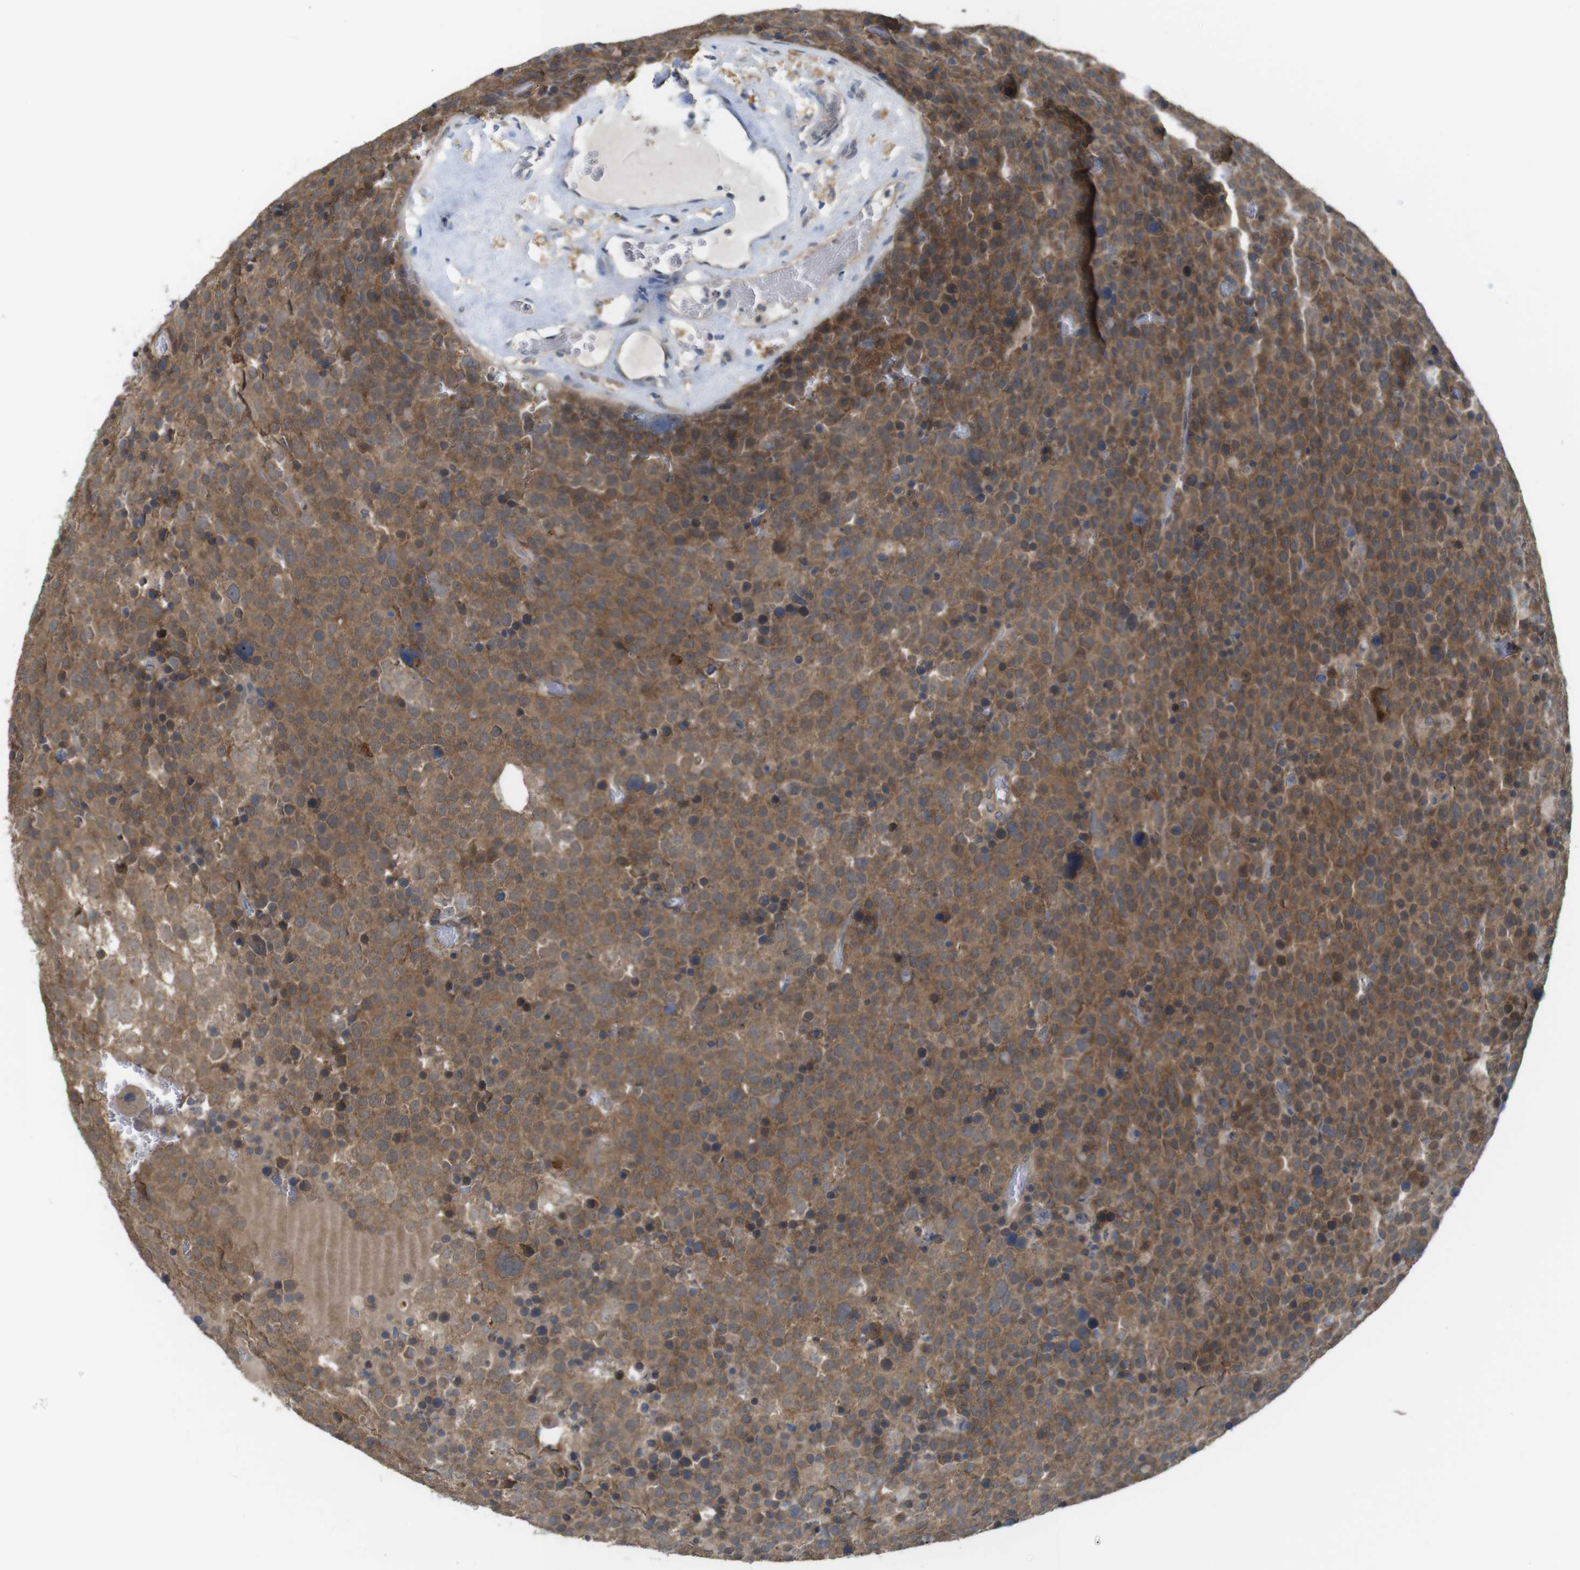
{"staining": {"intensity": "moderate", "quantity": ">75%", "location": "cytoplasmic/membranous"}, "tissue": "testis cancer", "cell_type": "Tumor cells", "image_type": "cancer", "snomed": [{"axis": "morphology", "description": "Seminoma, NOS"}, {"axis": "topography", "description": "Testis"}], "caption": "Testis cancer (seminoma) tissue demonstrates moderate cytoplasmic/membranous expression in approximately >75% of tumor cells, visualized by immunohistochemistry.", "gene": "CDC34", "patient": {"sex": "male", "age": 71}}